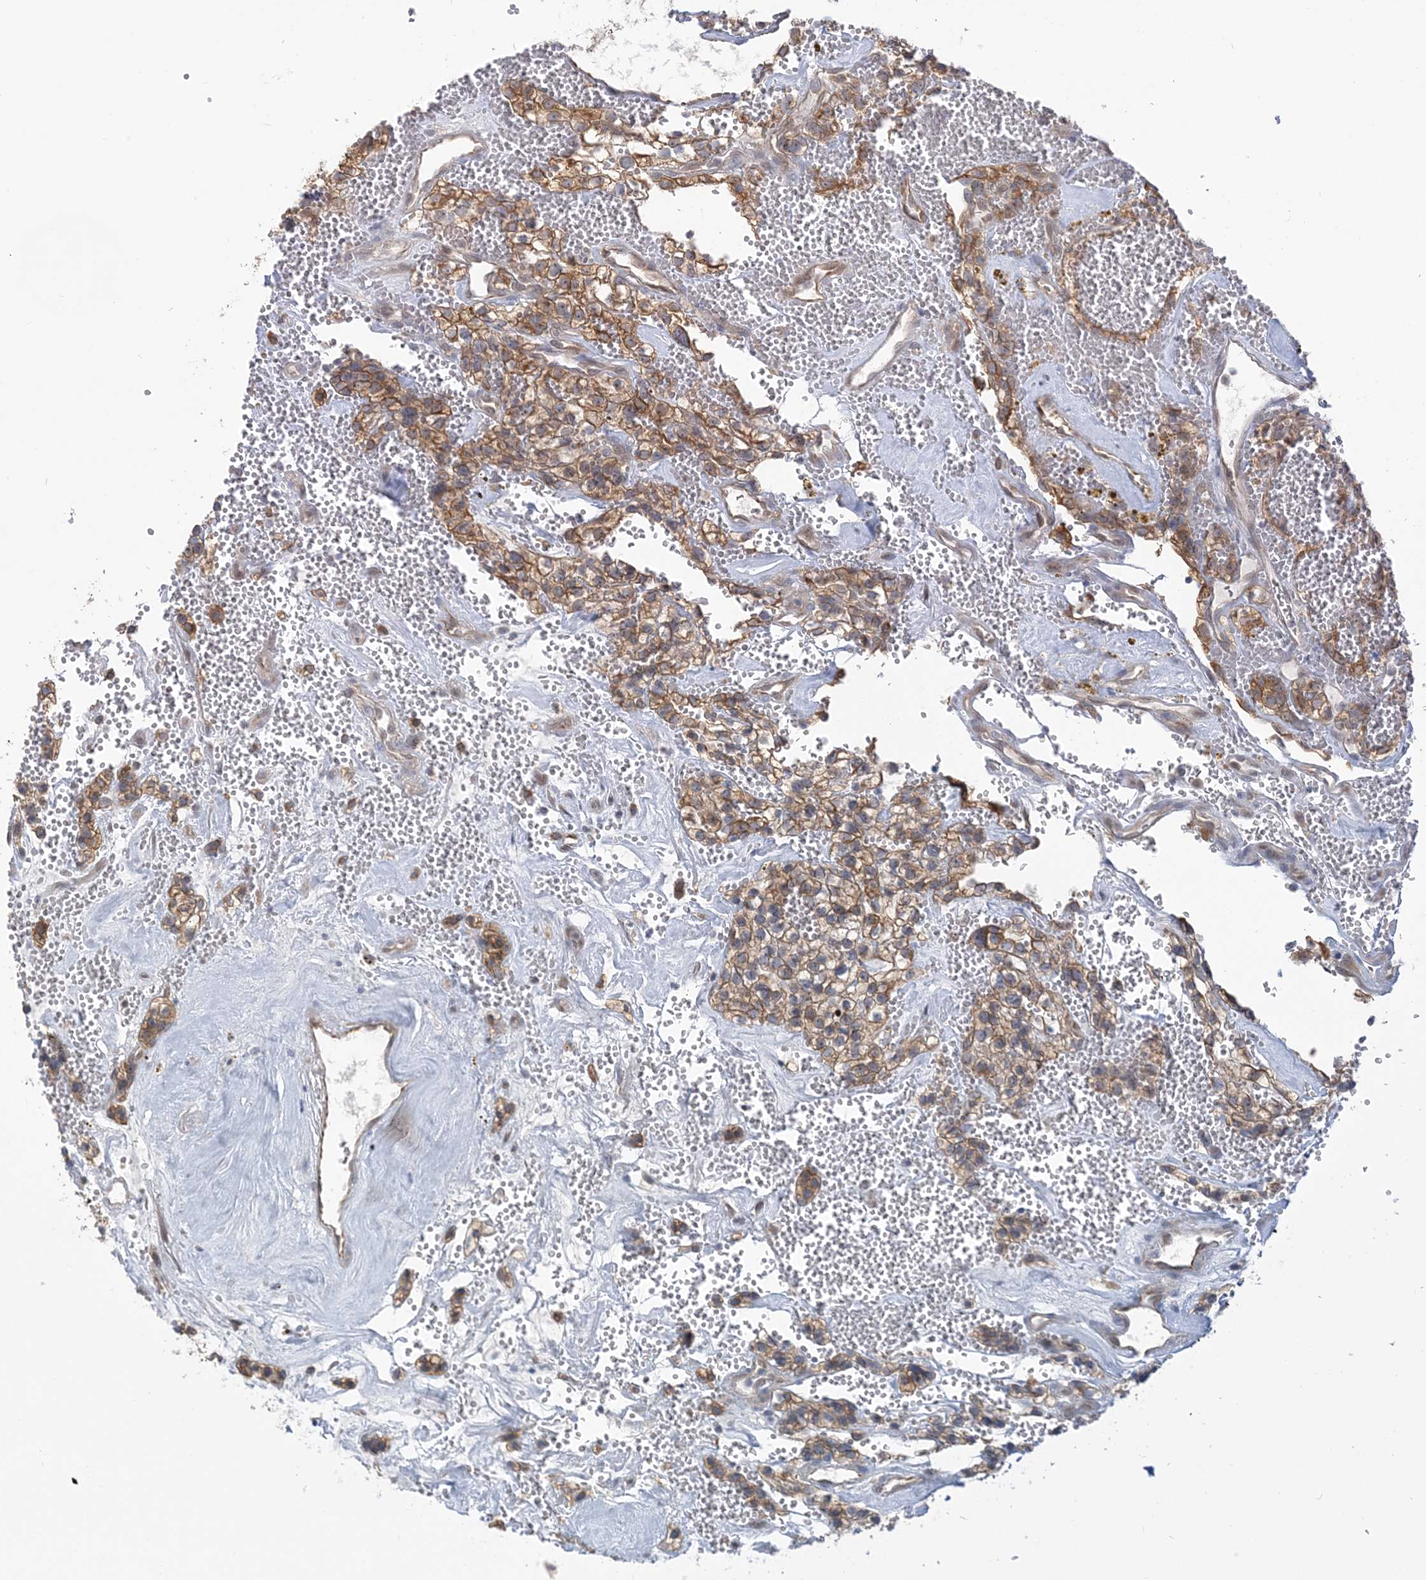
{"staining": {"intensity": "moderate", "quantity": ">75%", "location": "cytoplasmic/membranous"}, "tissue": "renal cancer", "cell_type": "Tumor cells", "image_type": "cancer", "snomed": [{"axis": "morphology", "description": "Adenocarcinoma, NOS"}, {"axis": "topography", "description": "Kidney"}], "caption": "IHC of renal cancer (adenocarcinoma) displays medium levels of moderate cytoplasmic/membranous staining in about >75% of tumor cells.", "gene": "THADA", "patient": {"sex": "female", "age": 57}}